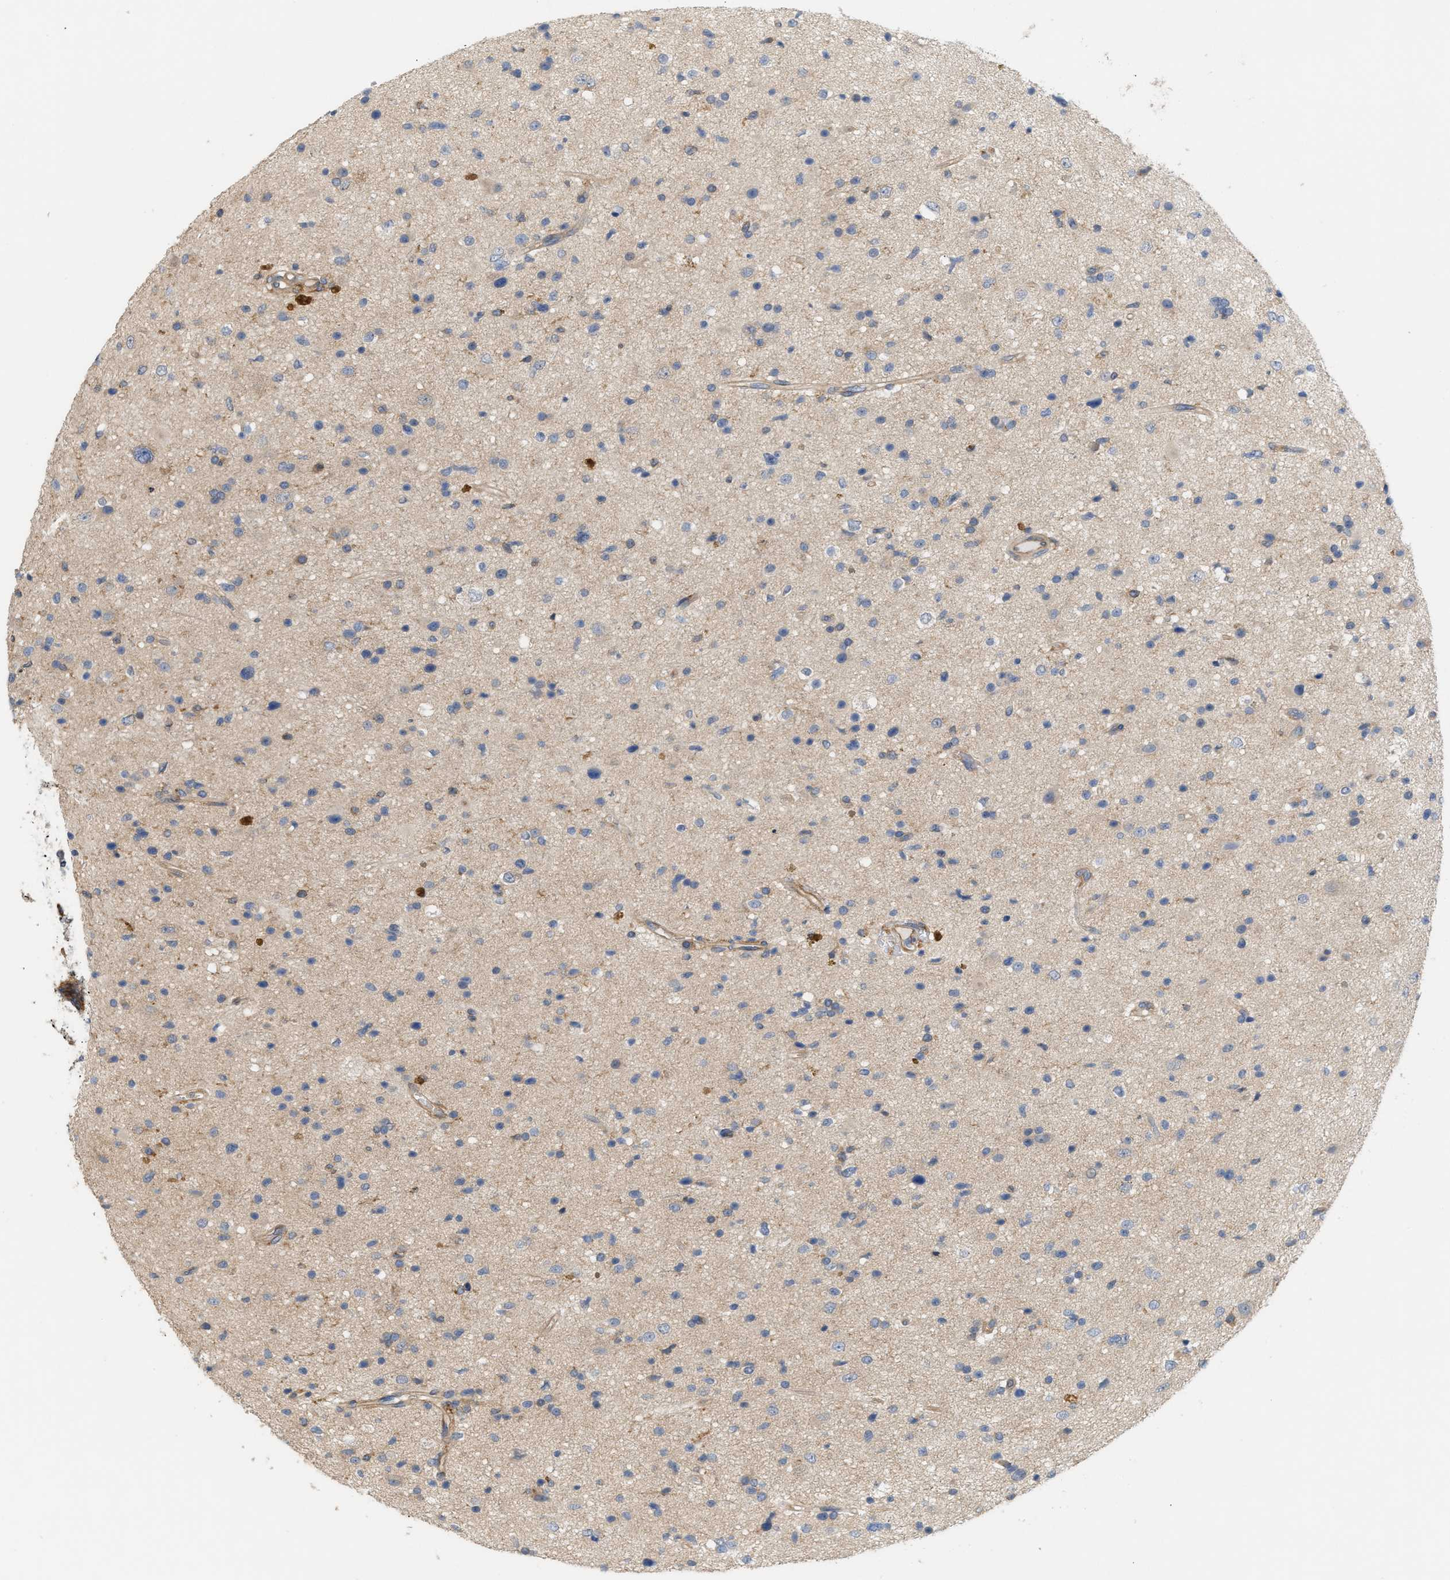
{"staining": {"intensity": "weak", "quantity": "<25%", "location": "cytoplasmic/membranous"}, "tissue": "glioma", "cell_type": "Tumor cells", "image_type": "cancer", "snomed": [{"axis": "morphology", "description": "Glioma, malignant, High grade"}, {"axis": "topography", "description": "Brain"}], "caption": "Tumor cells are negative for protein expression in human high-grade glioma (malignant).", "gene": "DBNL", "patient": {"sex": "male", "age": 33}}